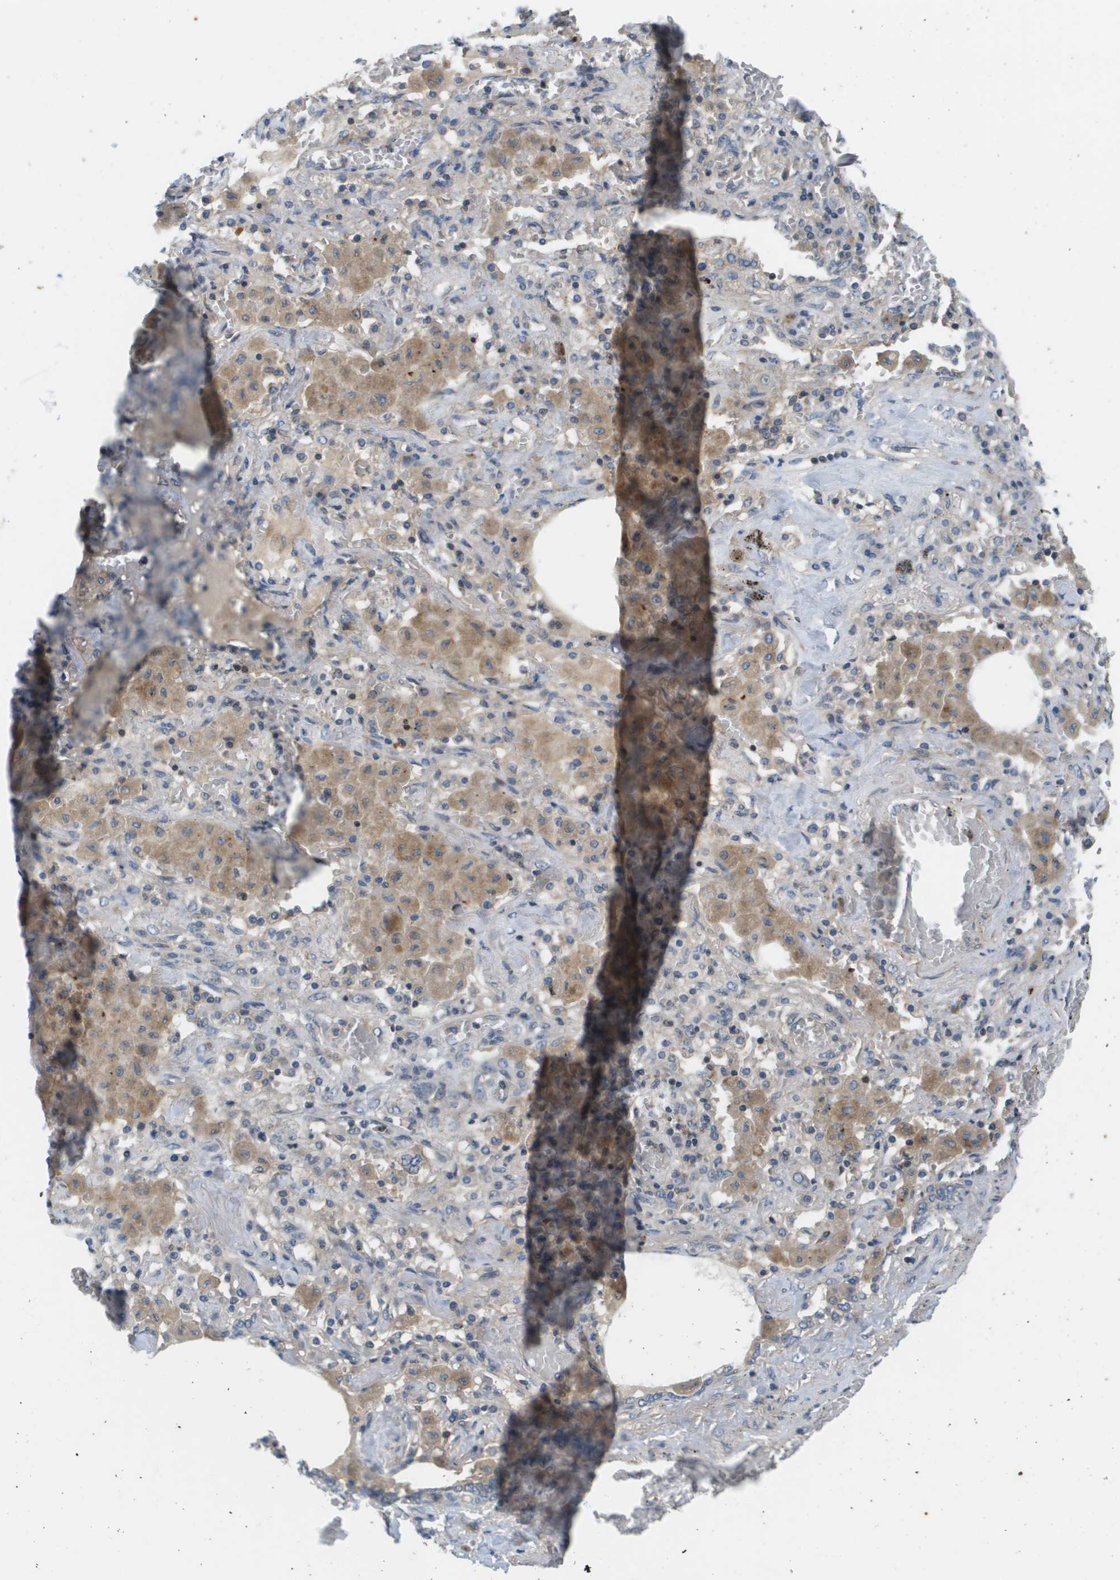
{"staining": {"intensity": "weak", "quantity": "<25%", "location": "cytoplasmic/membranous"}, "tissue": "lung cancer", "cell_type": "Tumor cells", "image_type": "cancer", "snomed": [{"axis": "morphology", "description": "Squamous cell carcinoma, NOS"}, {"axis": "topography", "description": "Lung"}], "caption": "The image exhibits no staining of tumor cells in lung cancer (squamous cell carcinoma). (DAB IHC, high magnification).", "gene": "KRT23", "patient": {"sex": "female", "age": 47}}